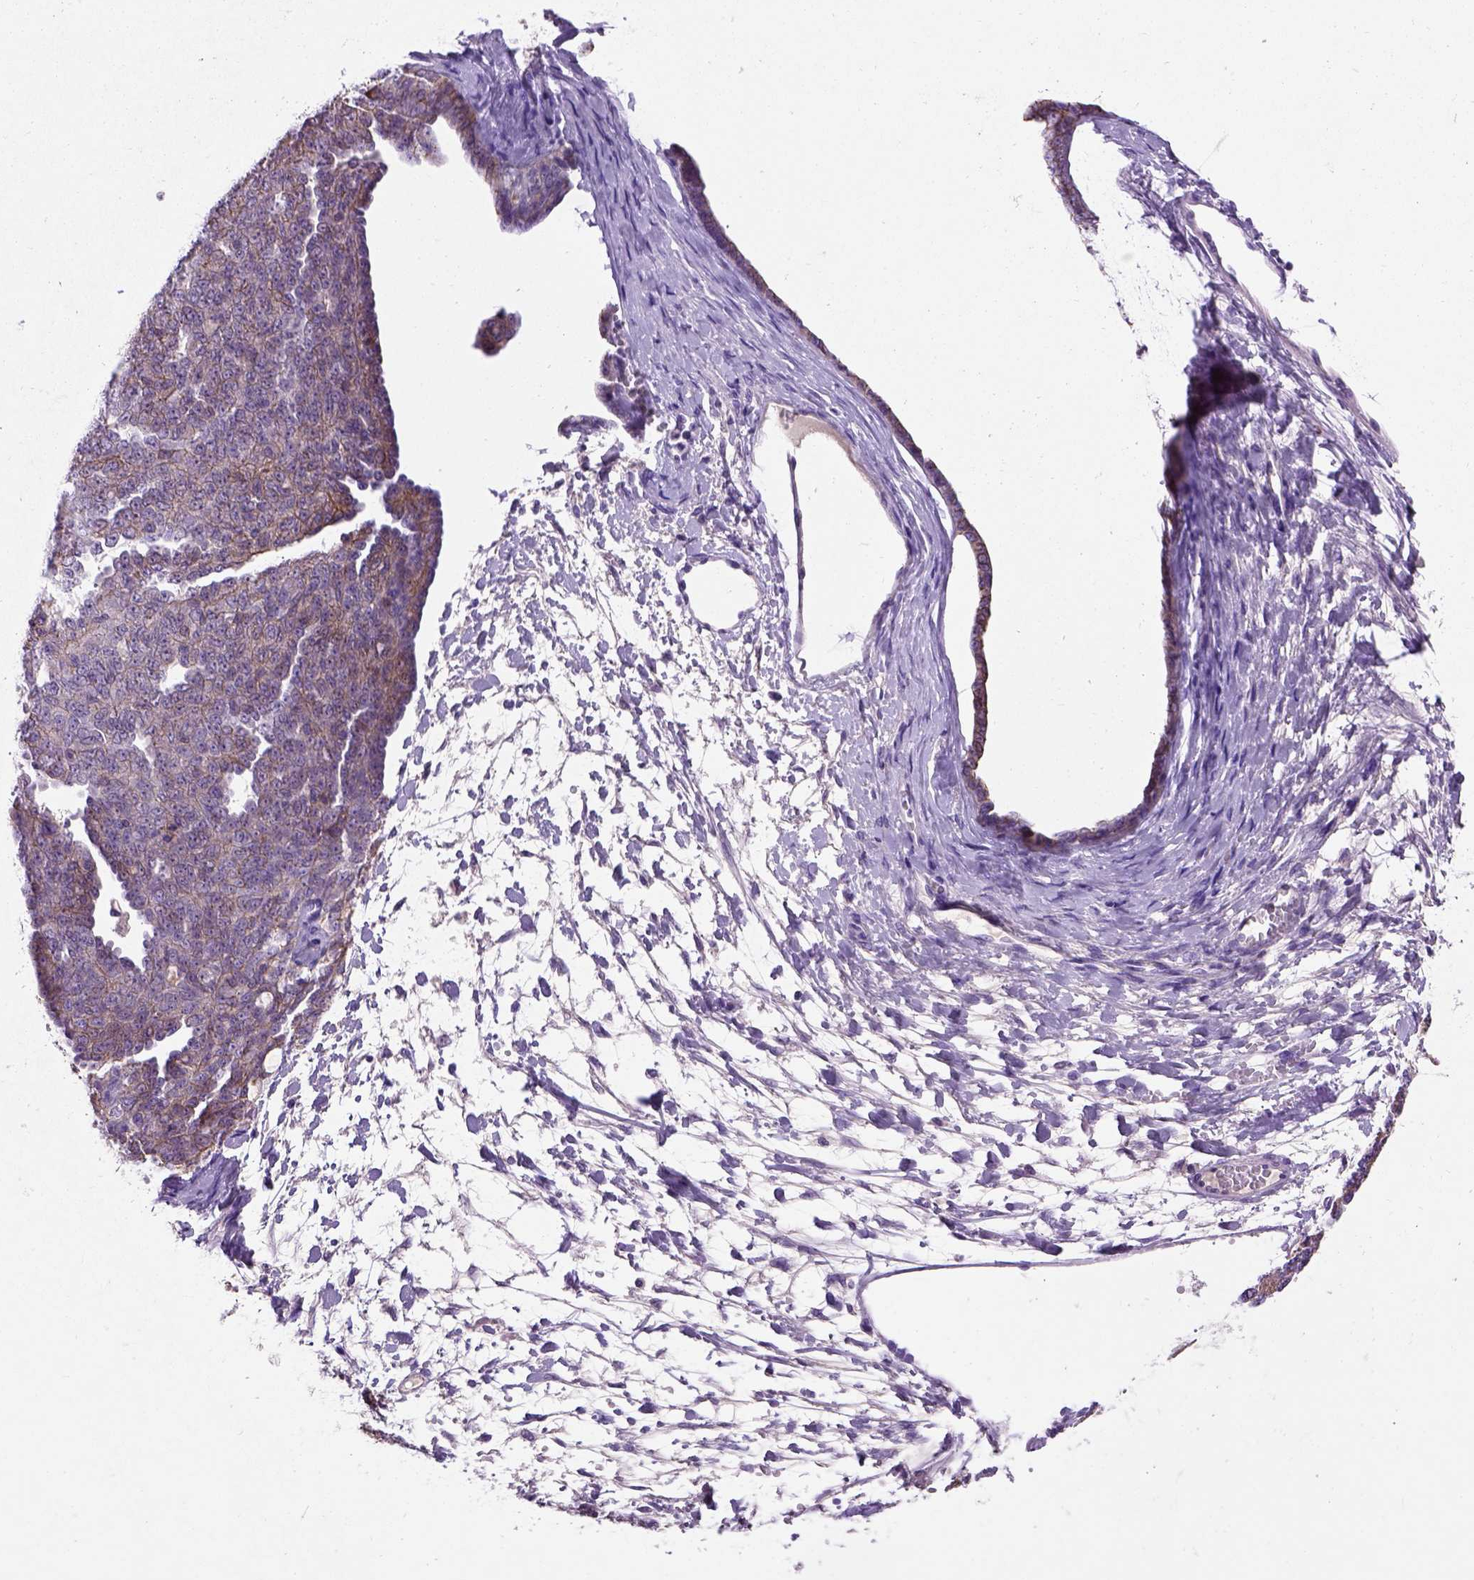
{"staining": {"intensity": "weak", "quantity": "<25%", "location": "cytoplasmic/membranous"}, "tissue": "ovarian cancer", "cell_type": "Tumor cells", "image_type": "cancer", "snomed": [{"axis": "morphology", "description": "Cystadenocarcinoma, serous, NOS"}, {"axis": "topography", "description": "Ovary"}], "caption": "Ovarian cancer (serous cystadenocarcinoma) was stained to show a protein in brown. There is no significant staining in tumor cells. The staining was performed using DAB to visualize the protein expression in brown, while the nuclei were stained in blue with hematoxylin (Magnification: 20x).", "gene": "CDH1", "patient": {"sex": "female", "age": 71}}